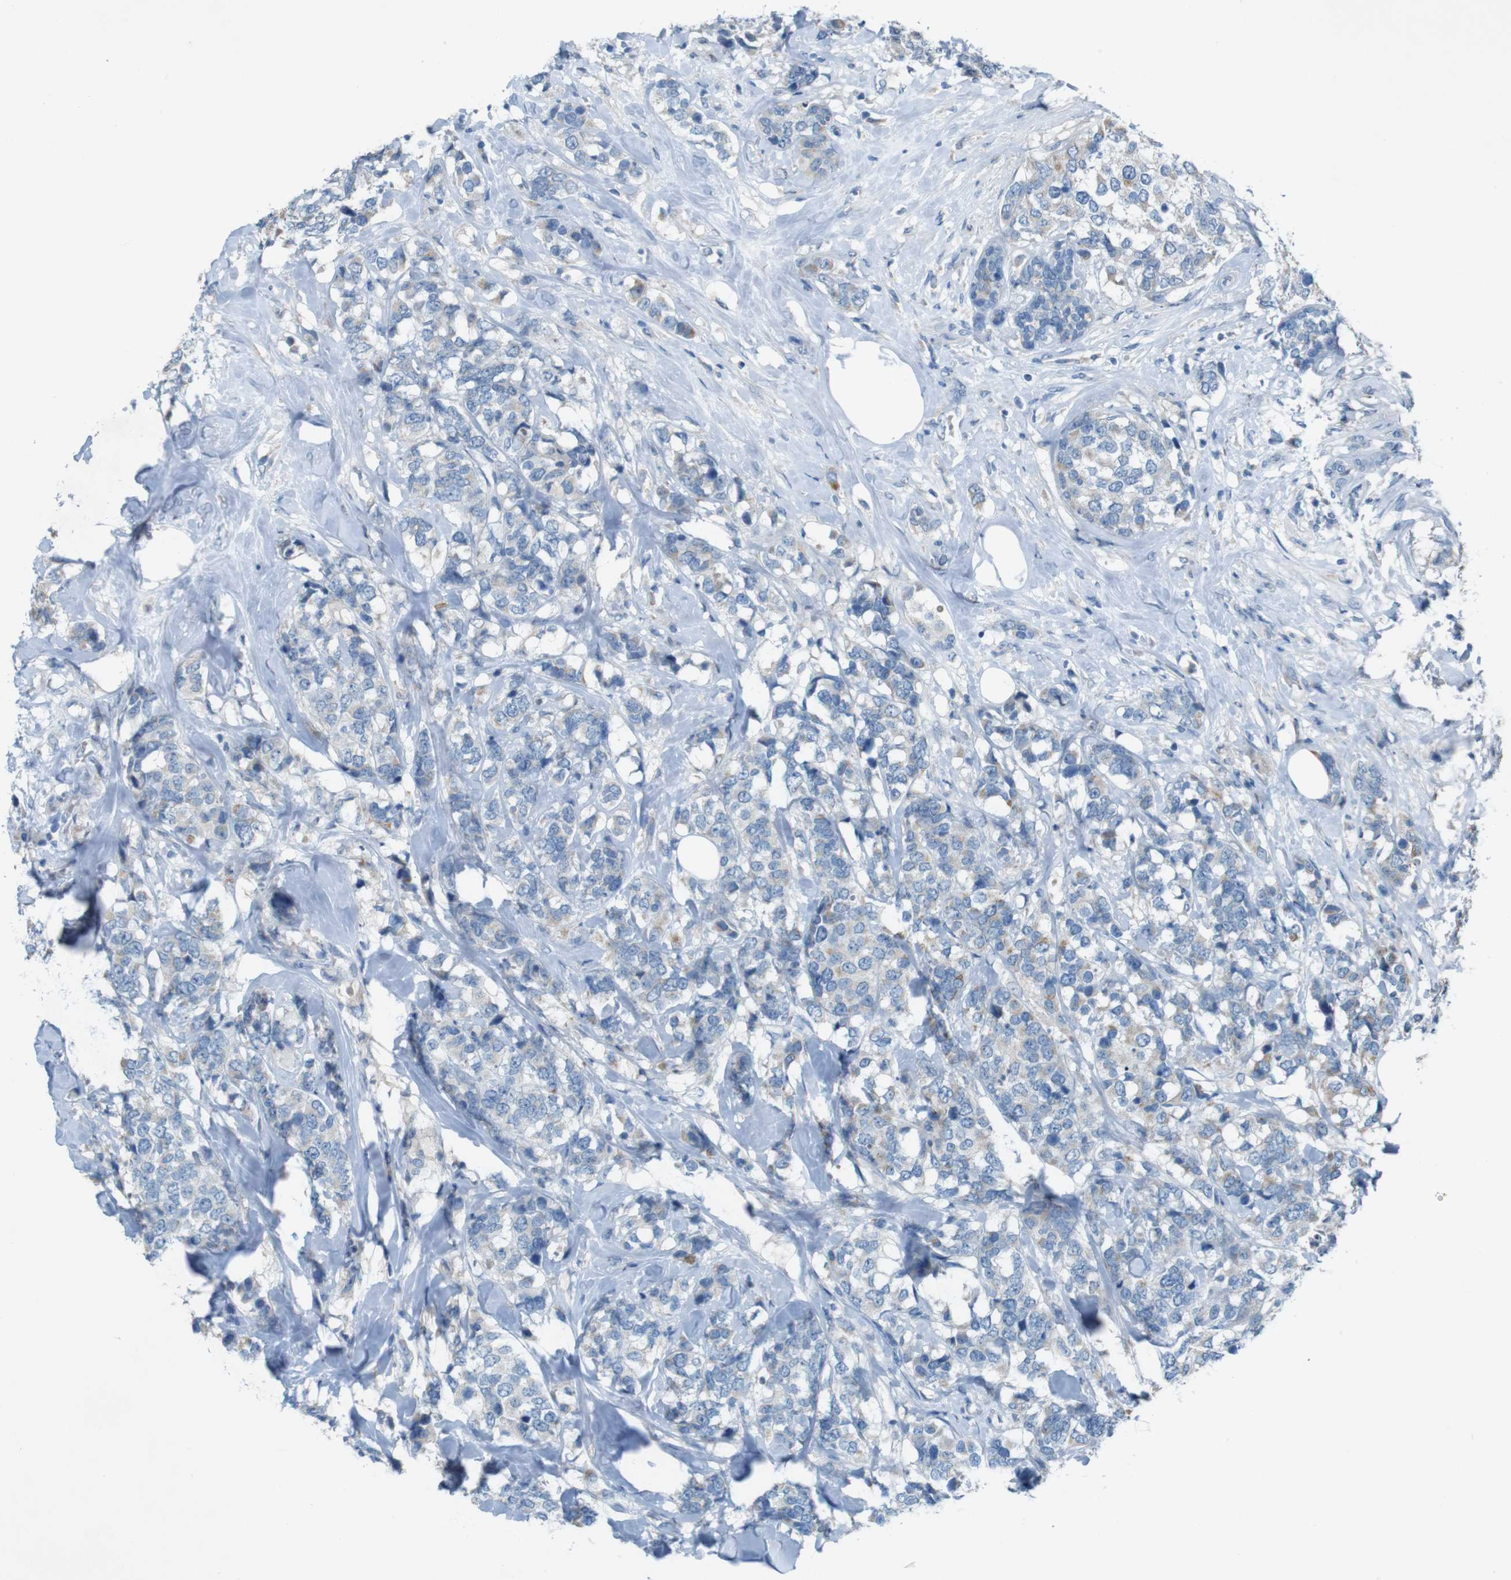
{"staining": {"intensity": "weak", "quantity": "<25%", "location": "cytoplasmic/membranous"}, "tissue": "breast cancer", "cell_type": "Tumor cells", "image_type": "cancer", "snomed": [{"axis": "morphology", "description": "Lobular carcinoma"}, {"axis": "topography", "description": "Breast"}], "caption": "IHC of human lobular carcinoma (breast) displays no staining in tumor cells.", "gene": "MOGAT3", "patient": {"sex": "female", "age": 59}}